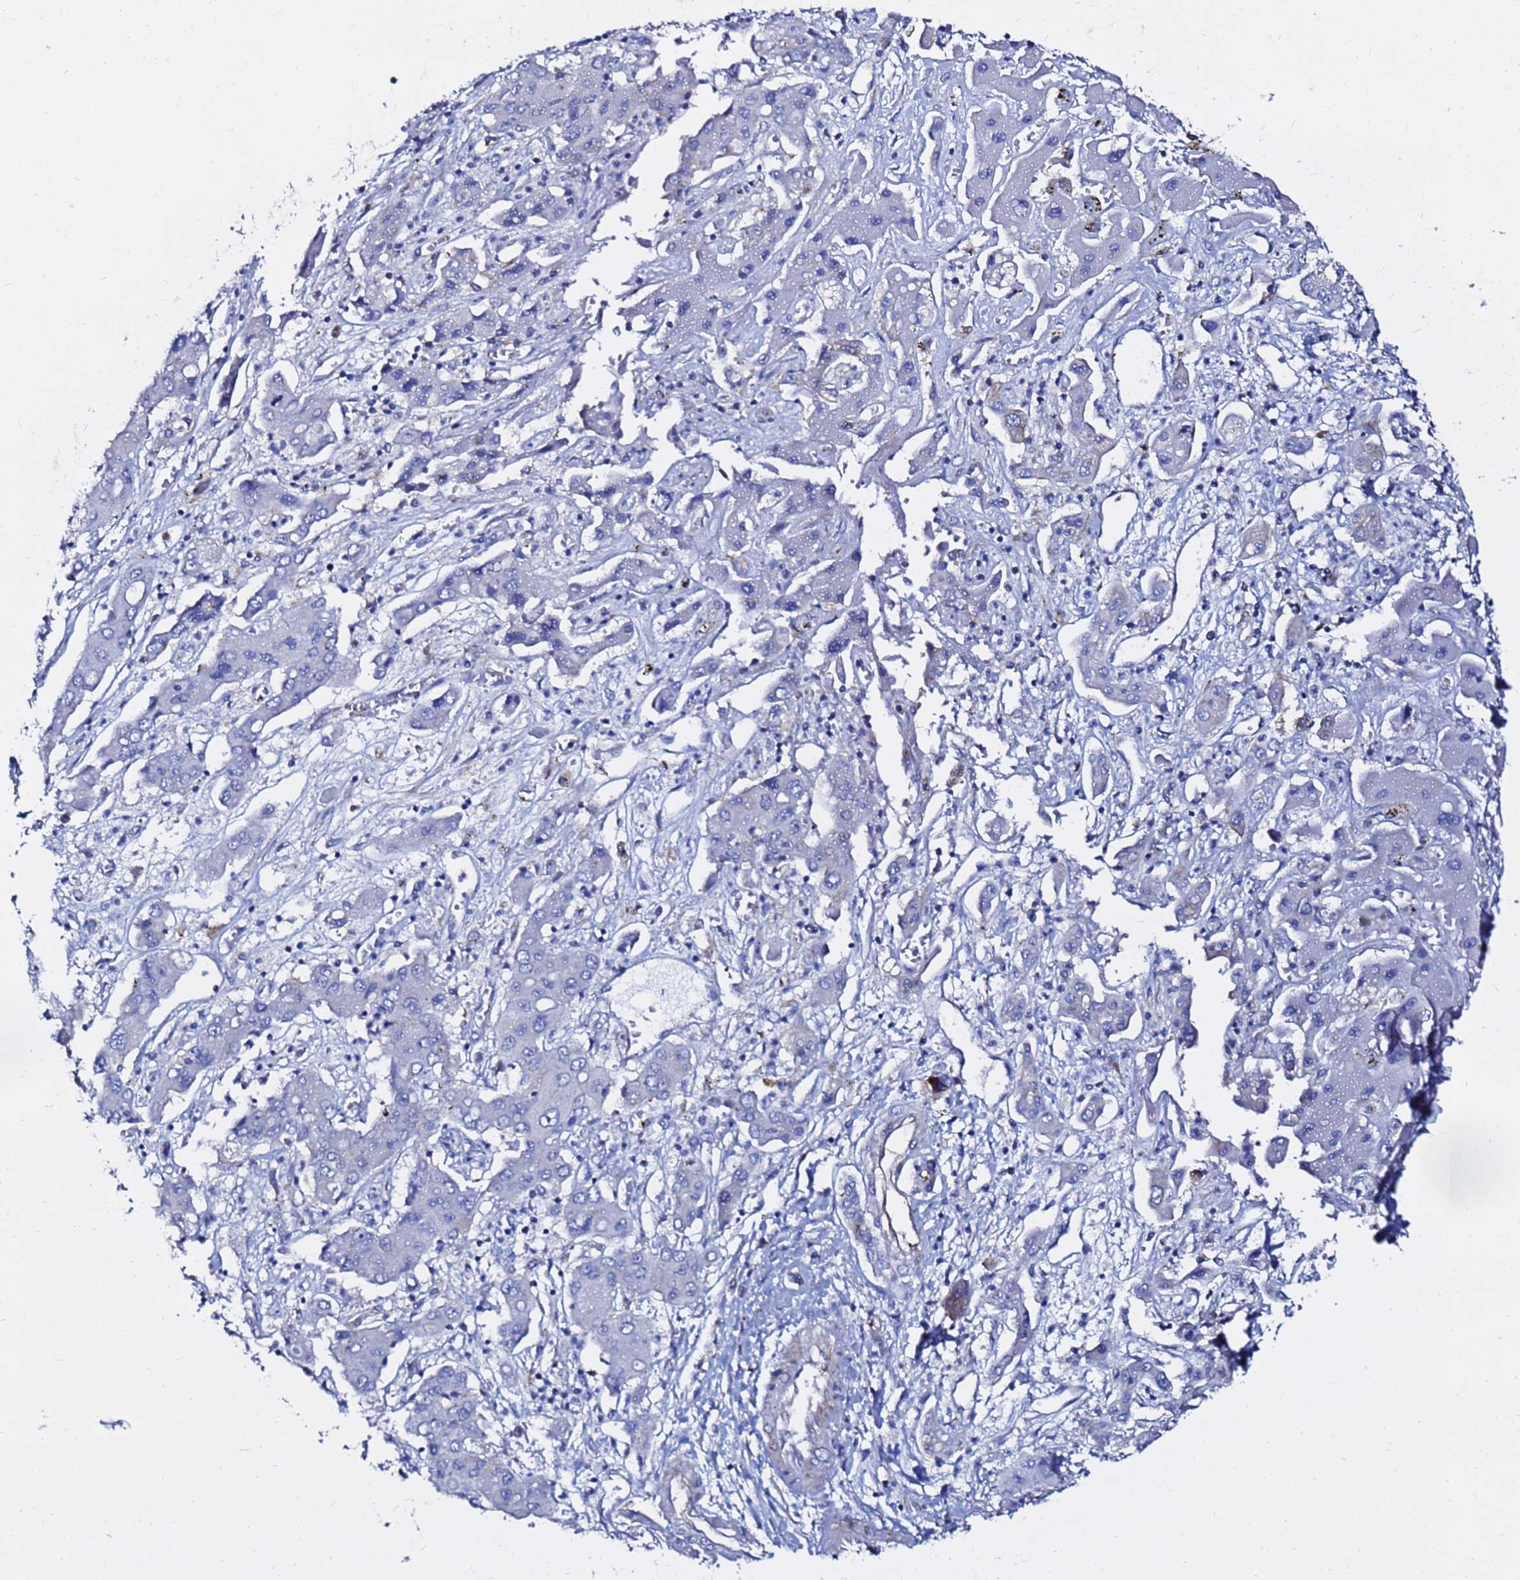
{"staining": {"intensity": "negative", "quantity": "none", "location": "none"}, "tissue": "liver cancer", "cell_type": "Tumor cells", "image_type": "cancer", "snomed": [{"axis": "morphology", "description": "Cholangiocarcinoma"}, {"axis": "topography", "description": "Liver"}], "caption": "Immunohistochemistry photomicrograph of neoplastic tissue: cholangiocarcinoma (liver) stained with DAB (3,3'-diaminobenzidine) shows no significant protein expression in tumor cells. Brightfield microscopy of IHC stained with DAB (brown) and hematoxylin (blue), captured at high magnification.", "gene": "TUBA8", "patient": {"sex": "male", "age": 67}}